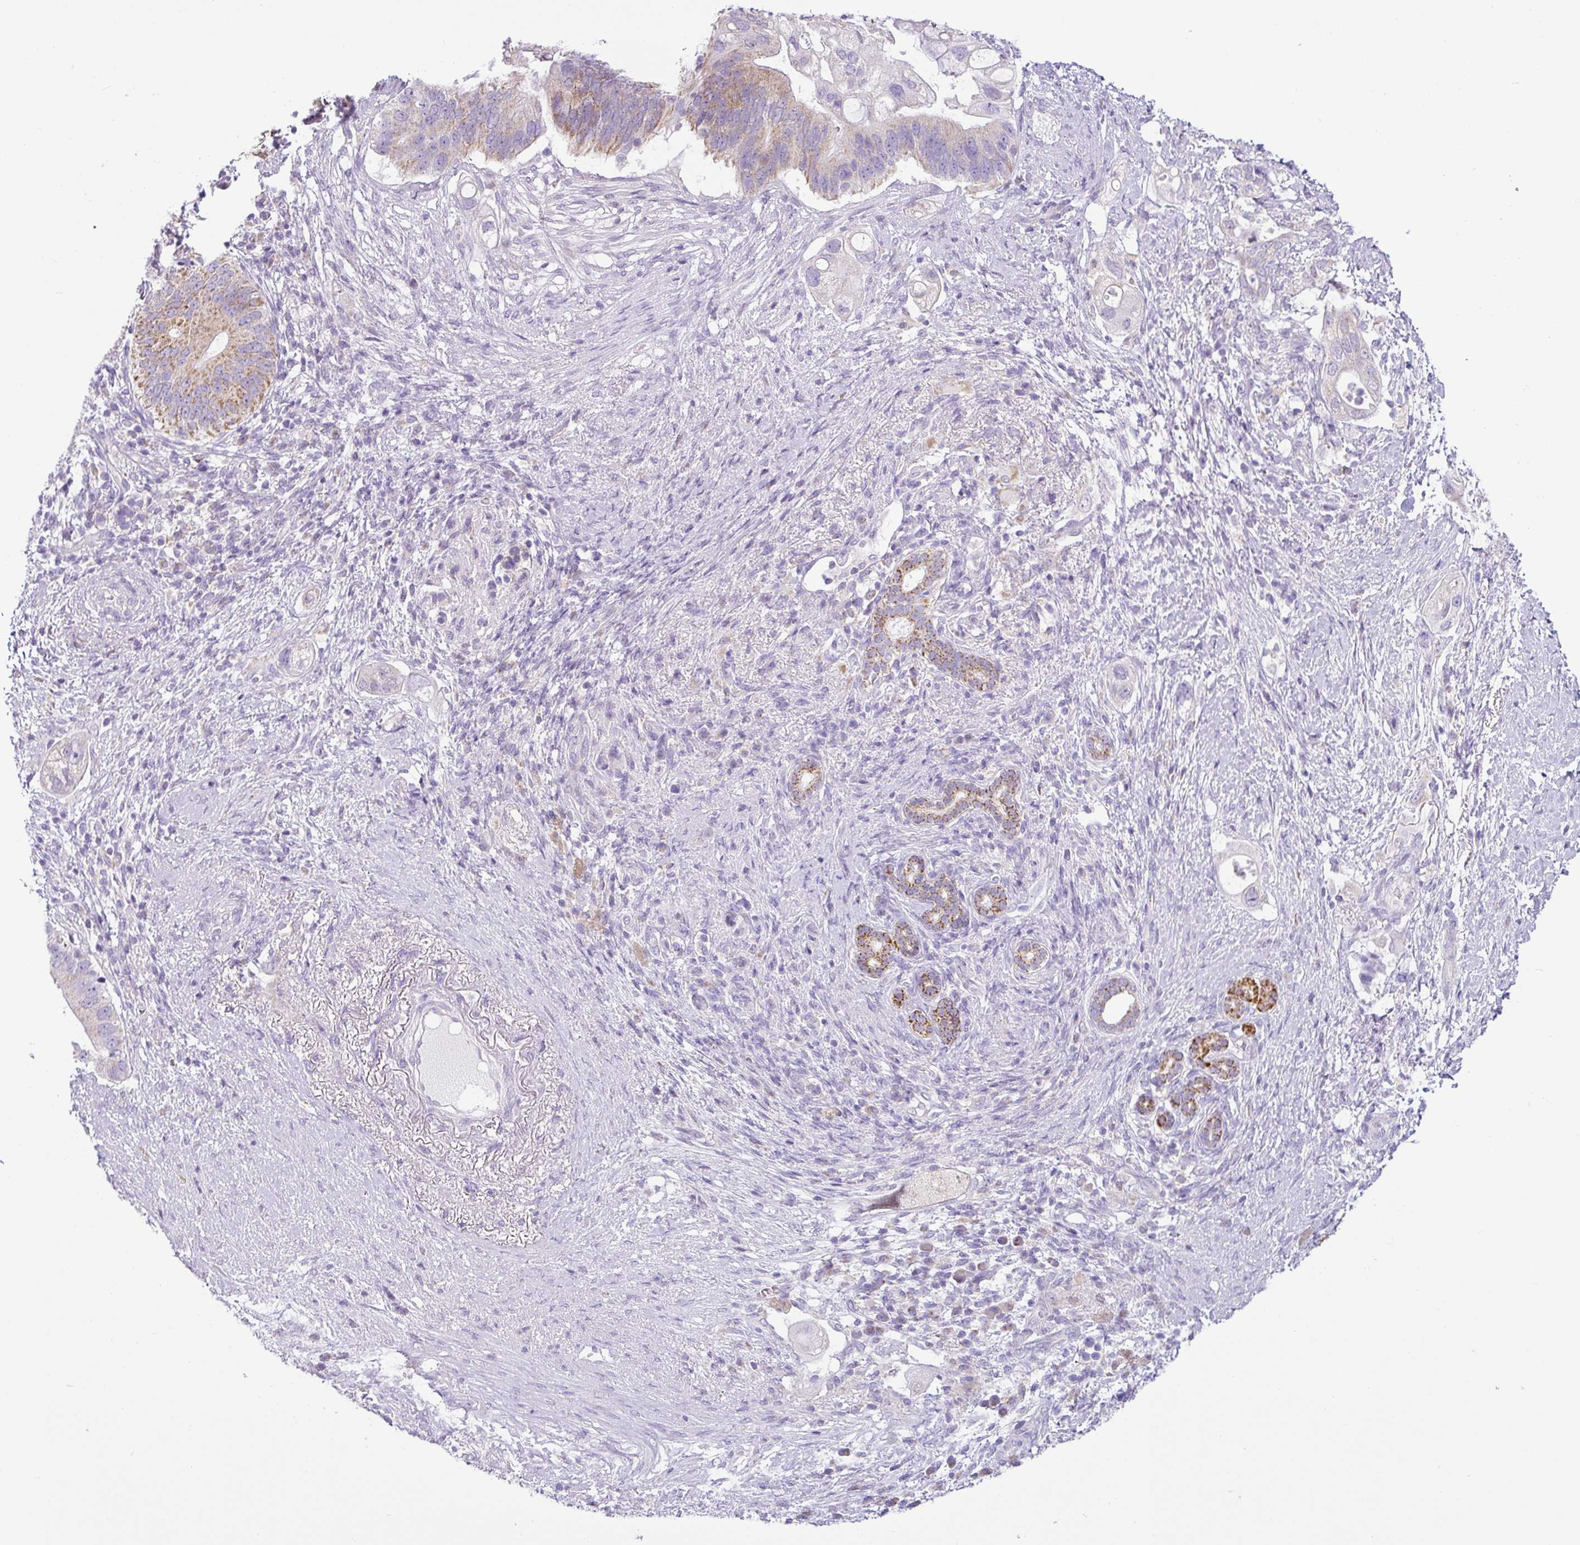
{"staining": {"intensity": "moderate", "quantity": "25%-75%", "location": "cytoplasmic/membranous"}, "tissue": "pancreatic cancer", "cell_type": "Tumor cells", "image_type": "cancer", "snomed": [{"axis": "morphology", "description": "Adenocarcinoma, NOS"}, {"axis": "topography", "description": "Pancreas"}], "caption": "This is an image of immunohistochemistry (IHC) staining of pancreatic cancer, which shows moderate staining in the cytoplasmic/membranous of tumor cells.", "gene": "HMCN2", "patient": {"sex": "female", "age": 72}}